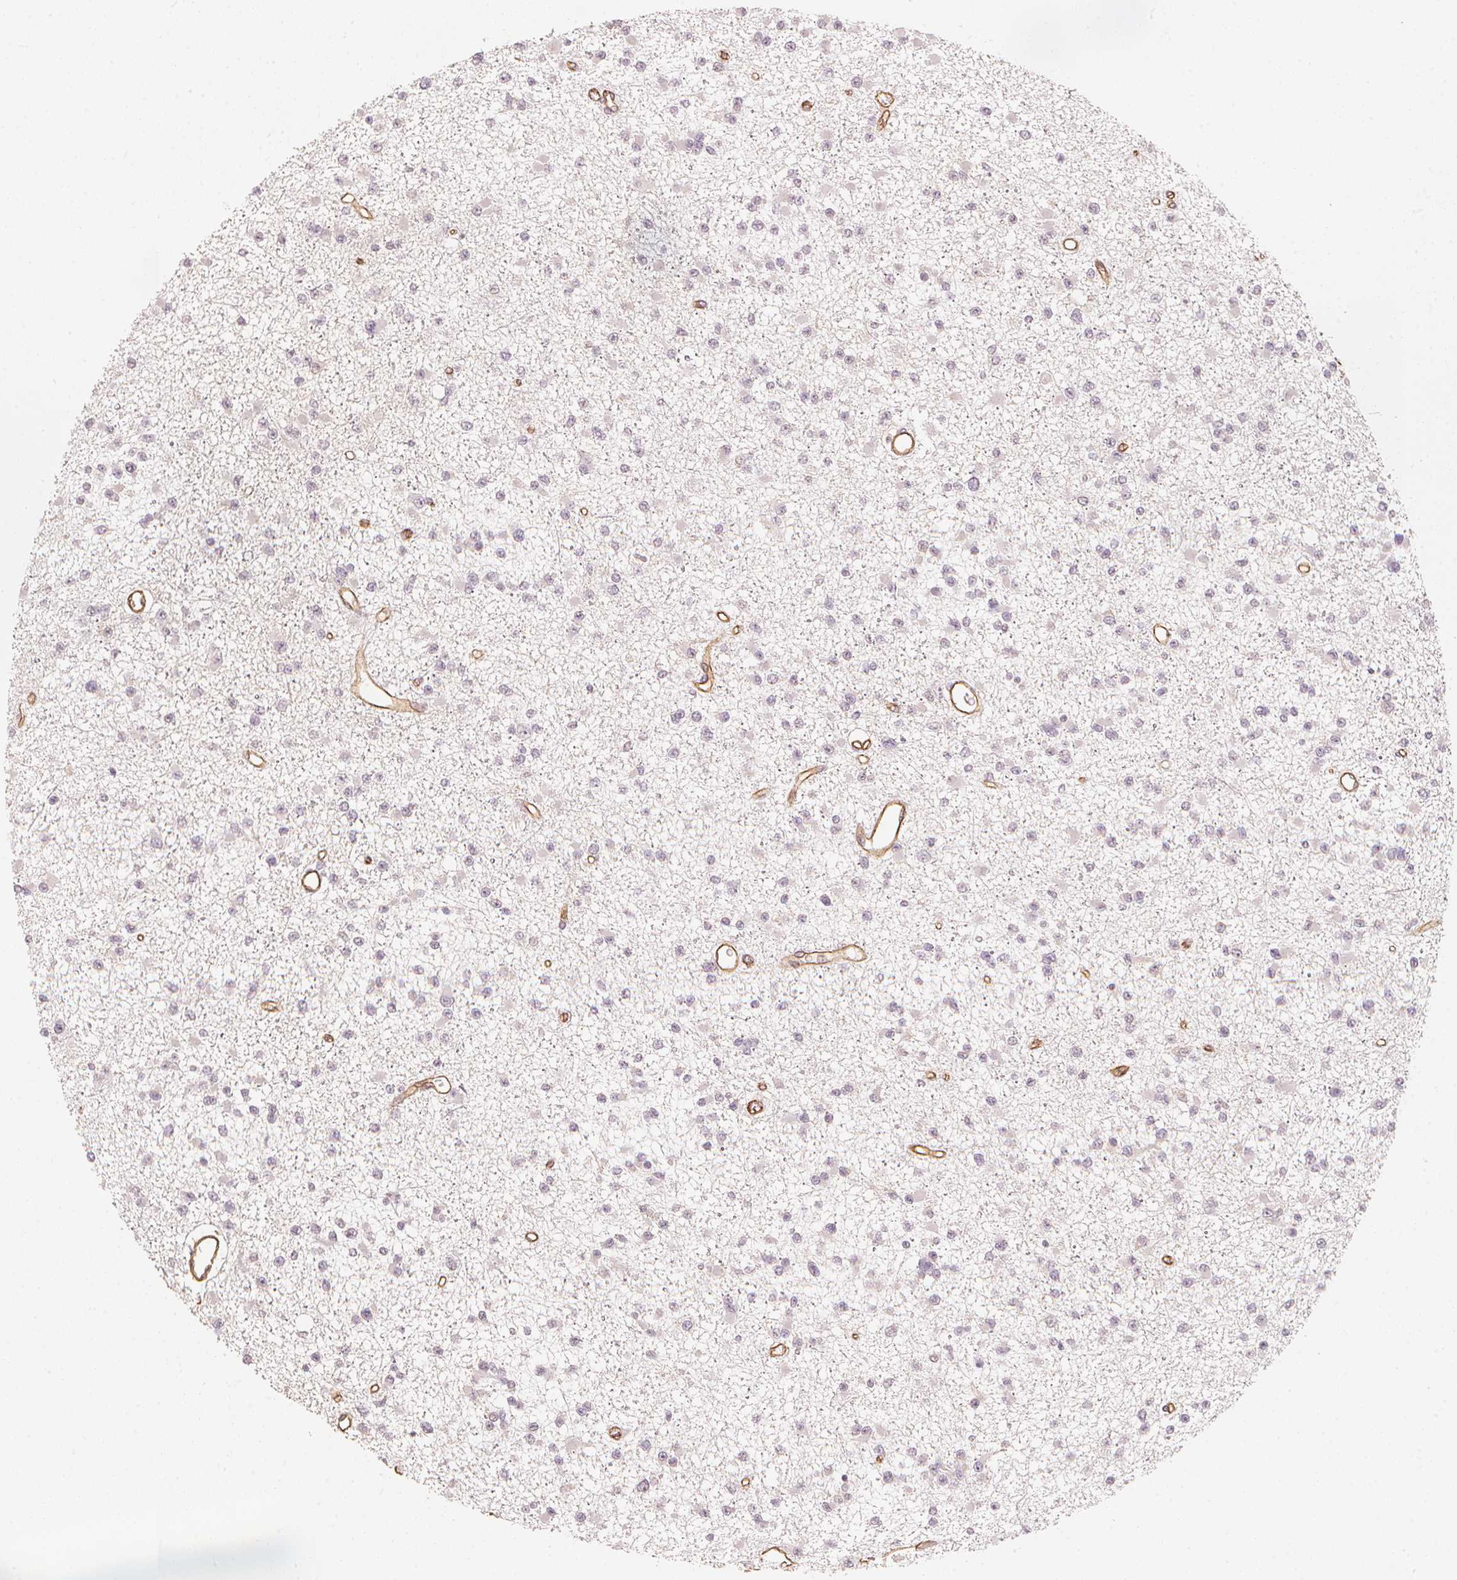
{"staining": {"intensity": "negative", "quantity": "none", "location": "none"}, "tissue": "glioma", "cell_type": "Tumor cells", "image_type": "cancer", "snomed": [{"axis": "morphology", "description": "Glioma, malignant, Low grade"}, {"axis": "topography", "description": "Brain"}], "caption": "High magnification brightfield microscopy of low-grade glioma (malignant) stained with DAB (brown) and counterstained with hematoxylin (blue): tumor cells show no significant expression. The staining was performed using DAB to visualize the protein expression in brown, while the nuclei were stained in blue with hematoxylin (Magnification: 20x).", "gene": "CIB1", "patient": {"sex": "female", "age": 22}}